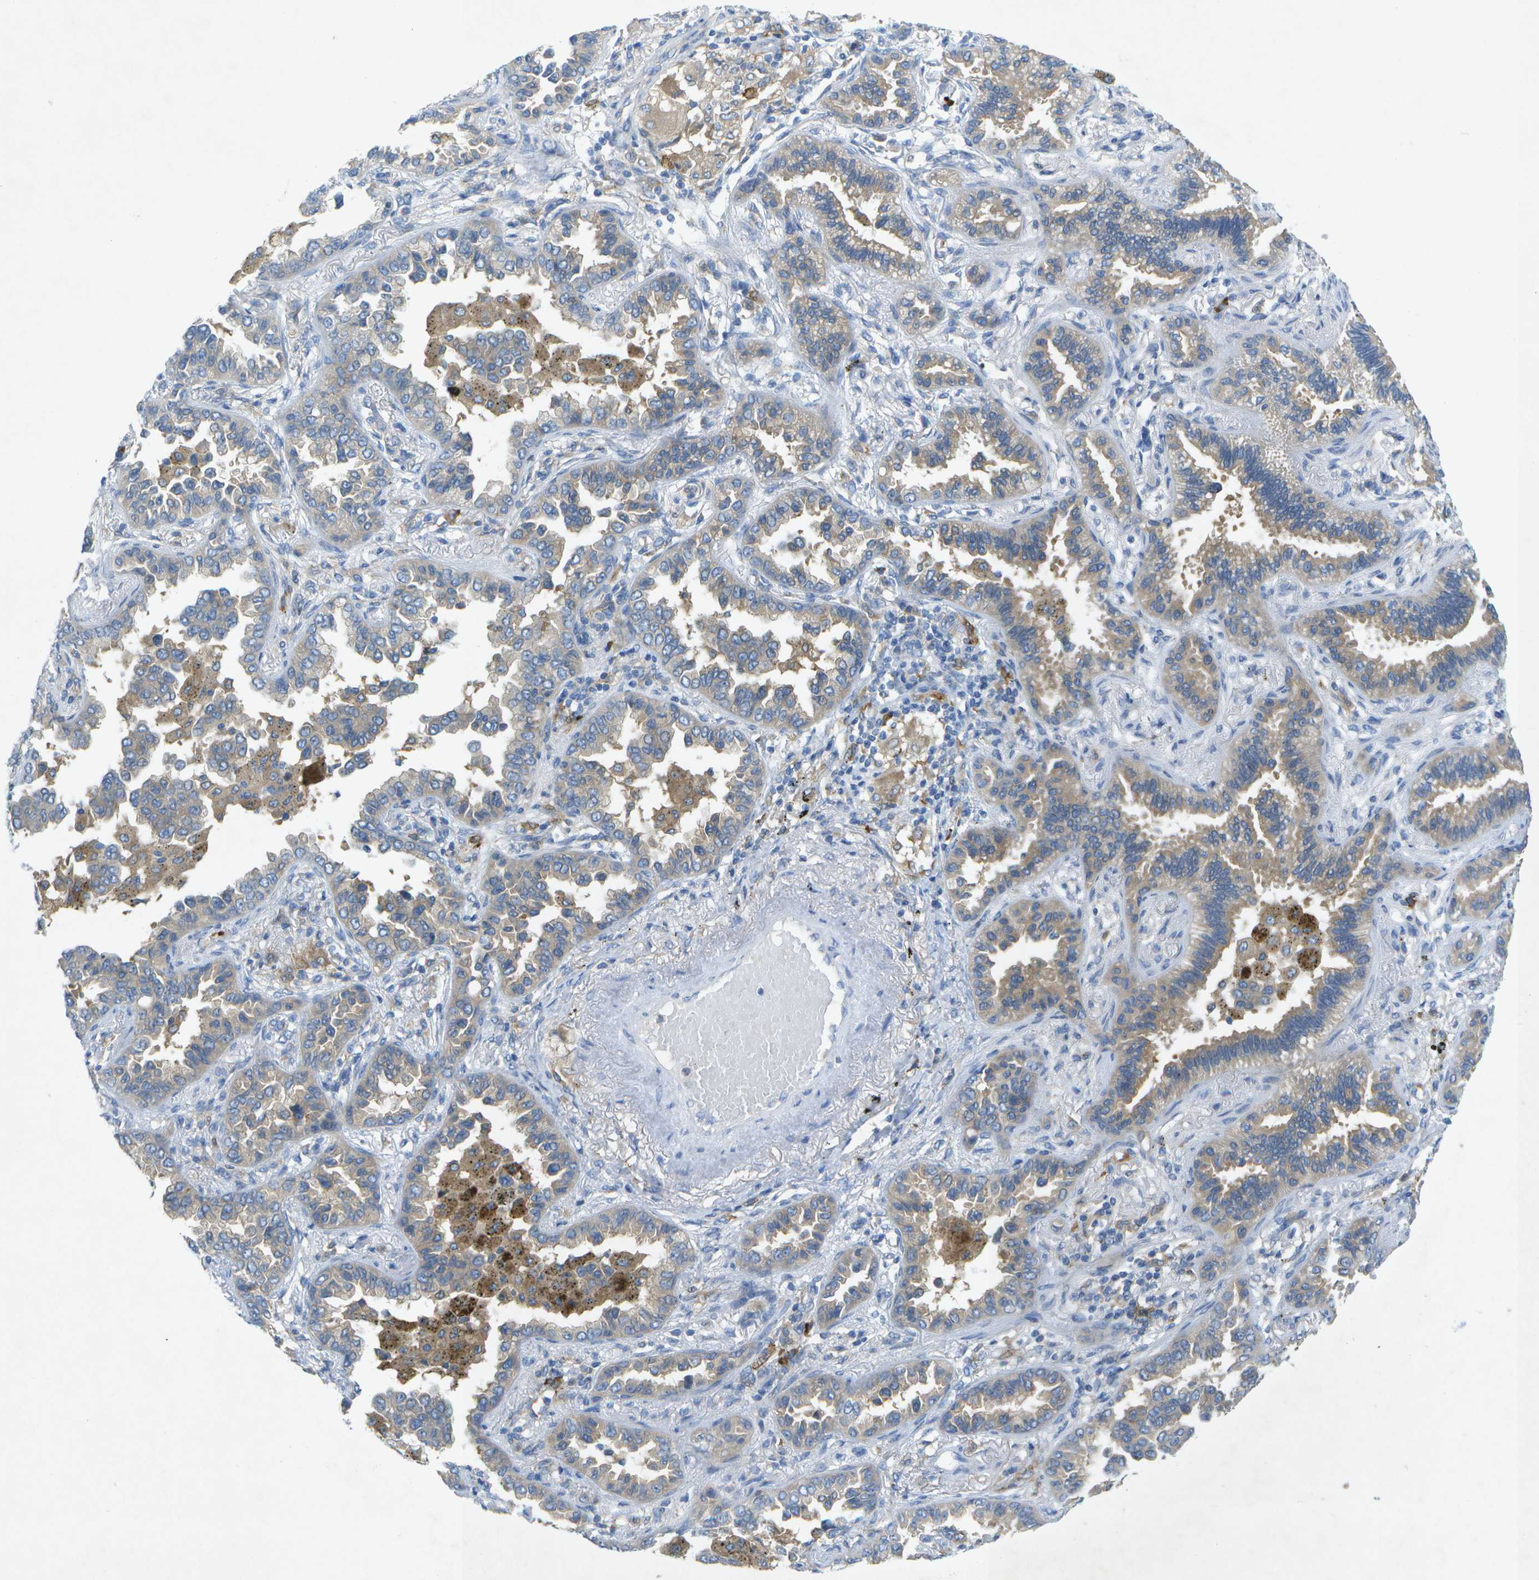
{"staining": {"intensity": "weak", "quantity": "25%-75%", "location": "cytoplasmic/membranous"}, "tissue": "lung cancer", "cell_type": "Tumor cells", "image_type": "cancer", "snomed": [{"axis": "morphology", "description": "Normal tissue, NOS"}, {"axis": "morphology", "description": "Adenocarcinoma, NOS"}, {"axis": "topography", "description": "Lung"}], "caption": "Weak cytoplasmic/membranous positivity for a protein is appreciated in approximately 25%-75% of tumor cells of lung cancer using IHC.", "gene": "WNK2", "patient": {"sex": "male", "age": 59}}